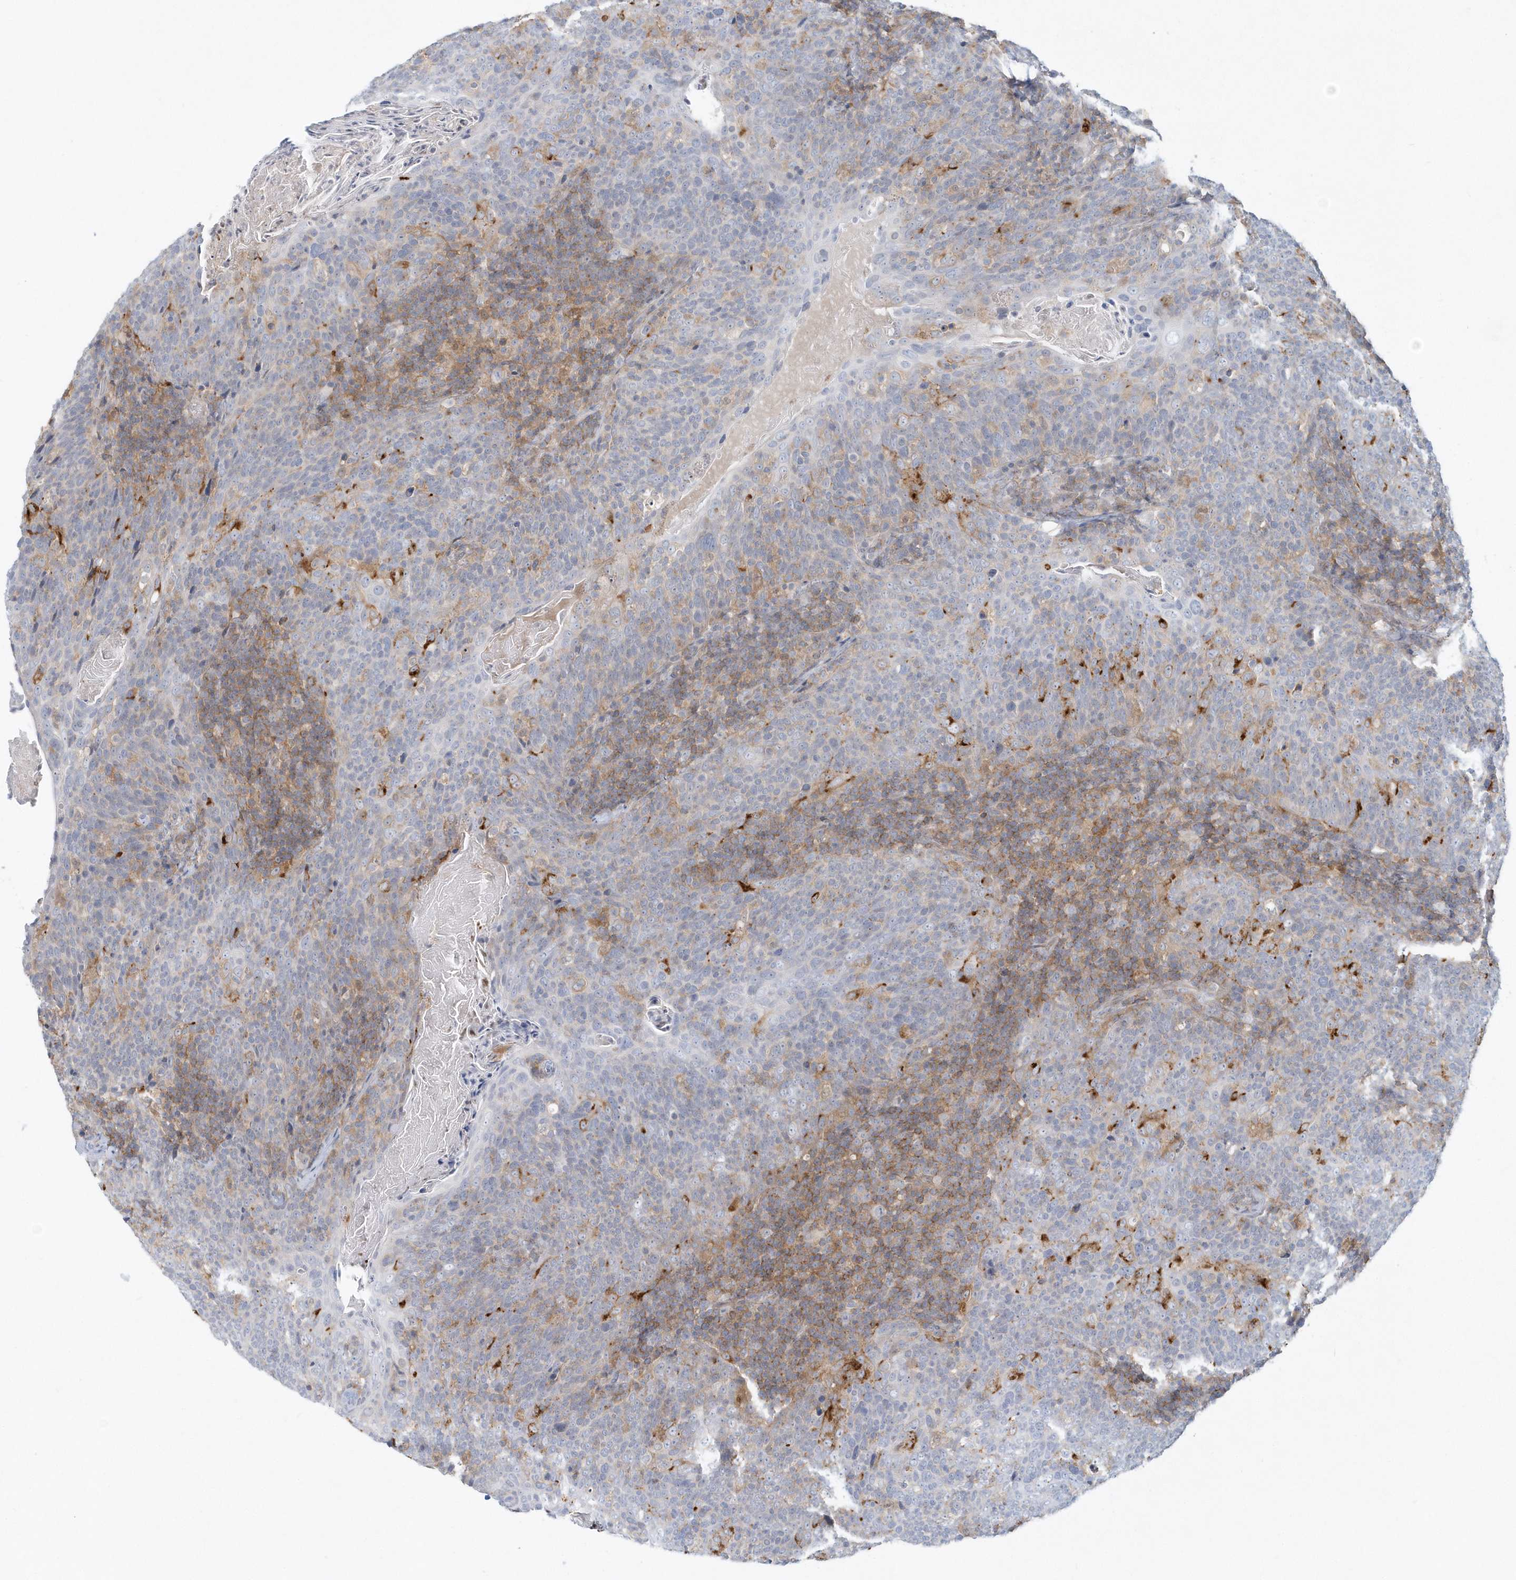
{"staining": {"intensity": "negative", "quantity": "none", "location": "none"}, "tissue": "head and neck cancer", "cell_type": "Tumor cells", "image_type": "cancer", "snomed": [{"axis": "morphology", "description": "Squamous cell carcinoma, NOS"}, {"axis": "morphology", "description": "Squamous cell carcinoma, metastatic, NOS"}, {"axis": "topography", "description": "Lymph node"}, {"axis": "topography", "description": "Head-Neck"}], "caption": "This is an IHC histopathology image of human metastatic squamous cell carcinoma (head and neck). There is no expression in tumor cells.", "gene": "RNF7", "patient": {"sex": "male", "age": 62}}